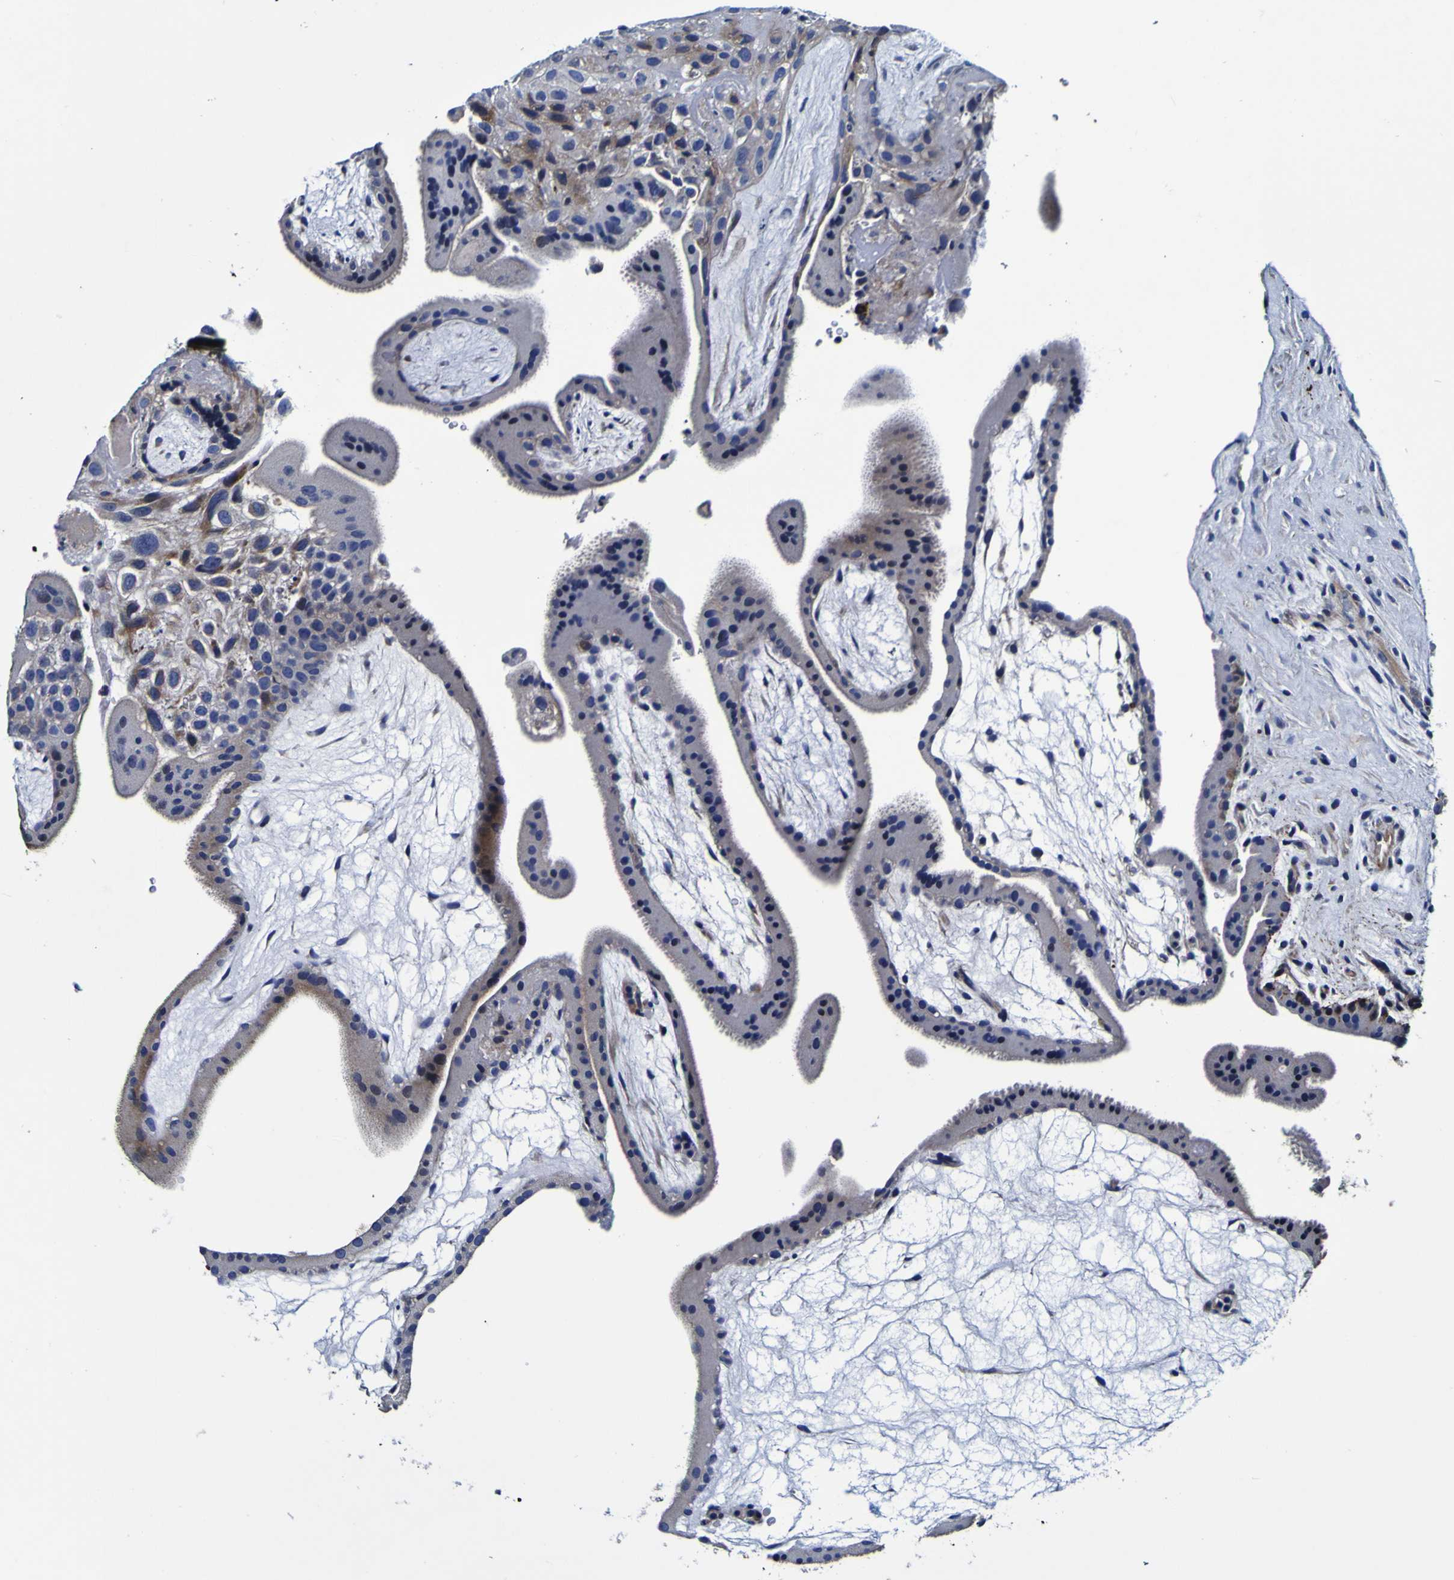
{"staining": {"intensity": "negative", "quantity": "none", "location": "none"}, "tissue": "placenta", "cell_type": "Trophoblastic cells", "image_type": "normal", "snomed": [{"axis": "morphology", "description": "Normal tissue, NOS"}, {"axis": "topography", "description": "Placenta"}], "caption": "A micrograph of placenta stained for a protein shows no brown staining in trophoblastic cells. (Brightfield microscopy of DAB (3,3'-diaminobenzidine) immunohistochemistry at high magnification).", "gene": "PDLIM4", "patient": {"sex": "female", "age": 19}}